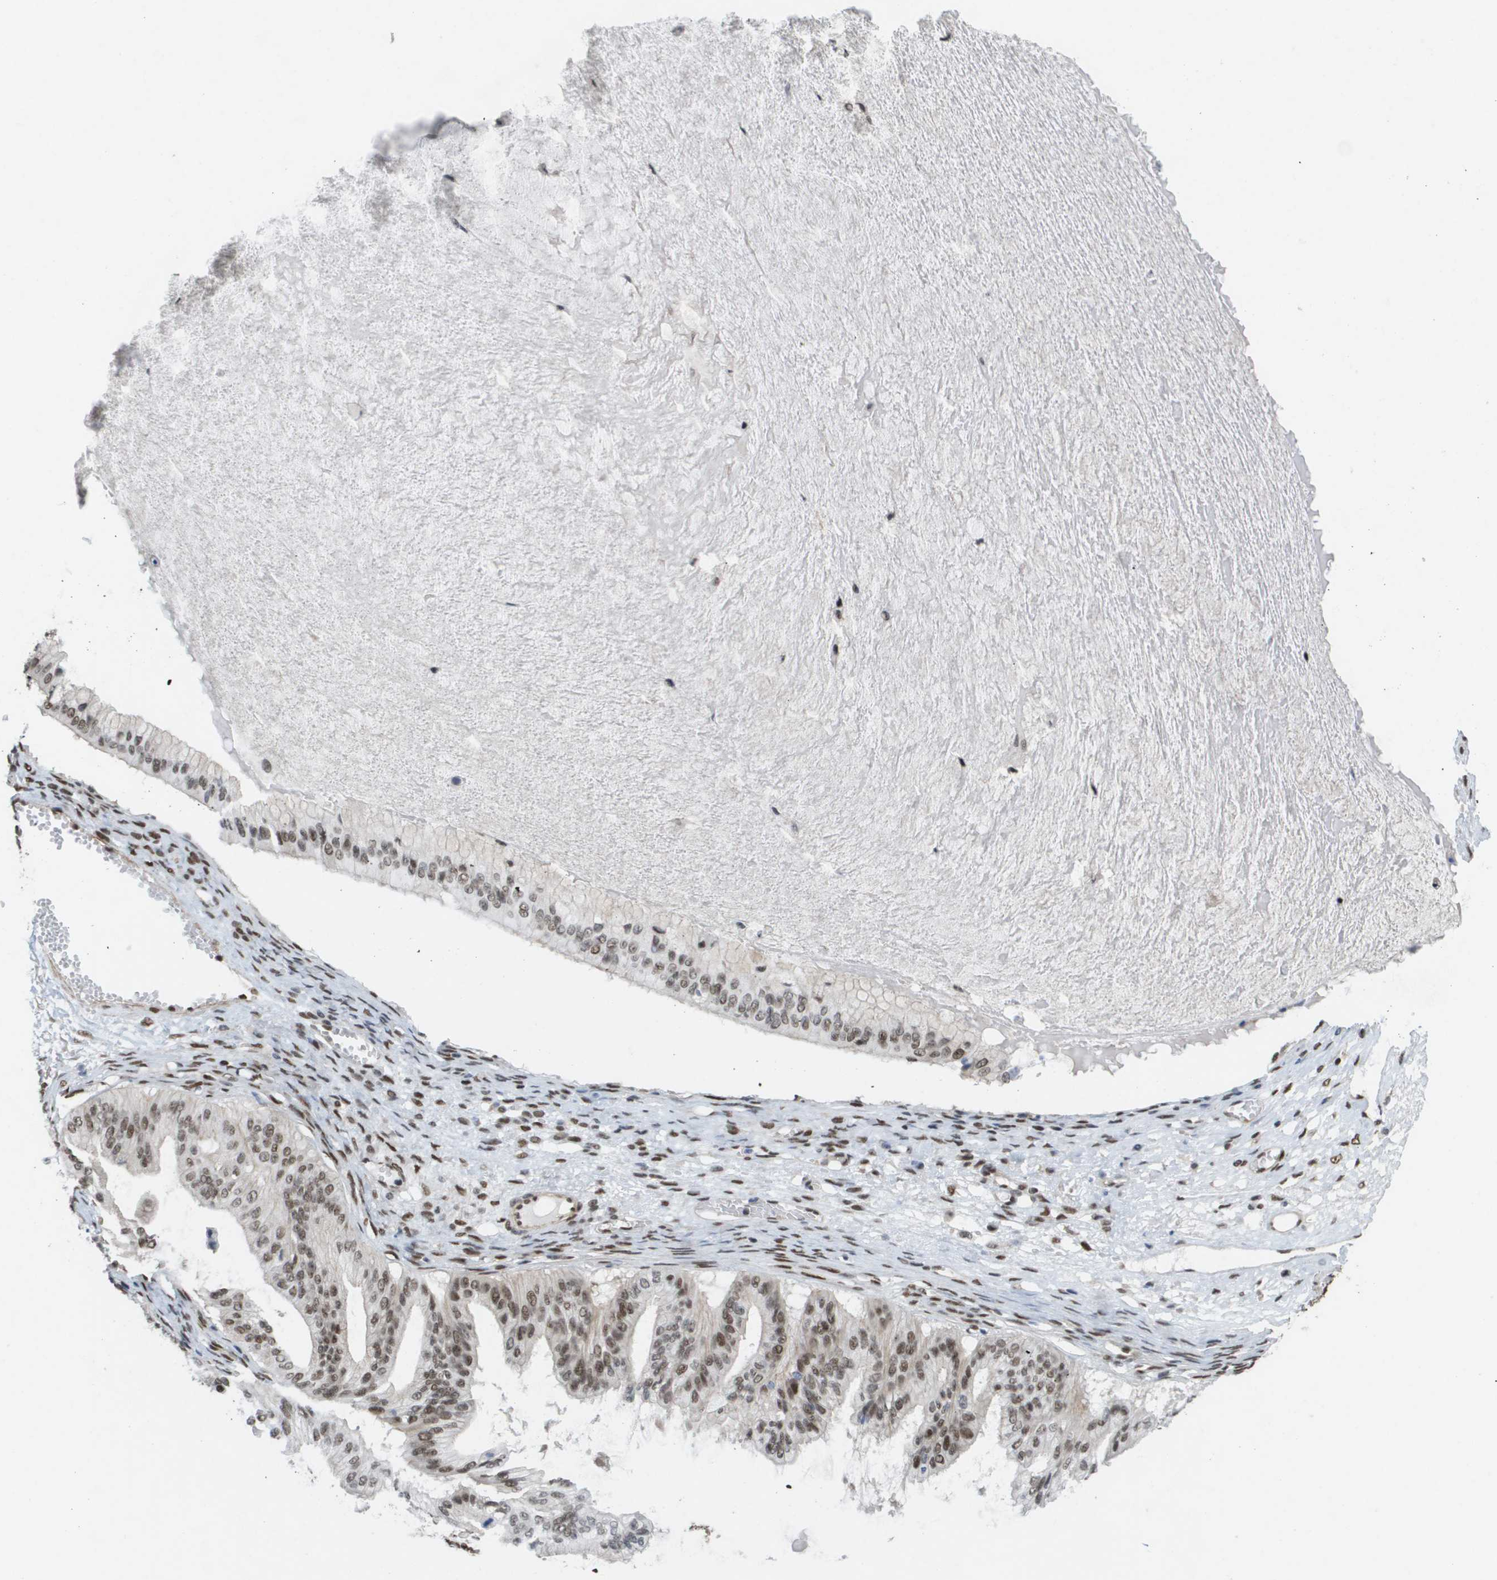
{"staining": {"intensity": "moderate", "quantity": ">75%", "location": "nuclear"}, "tissue": "ovarian cancer", "cell_type": "Tumor cells", "image_type": "cancer", "snomed": [{"axis": "morphology", "description": "Cystadenocarcinoma, mucinous, NOS"}, {"axis": "topography", "description": "Ovary"}], "caption": "Protein analysis of ovarian cancer tissue exhibits moderate nuclear expression in about >75% of tumor cells.", "gene": "CDT1", "patient": {"sex": "female", "age": 57}}